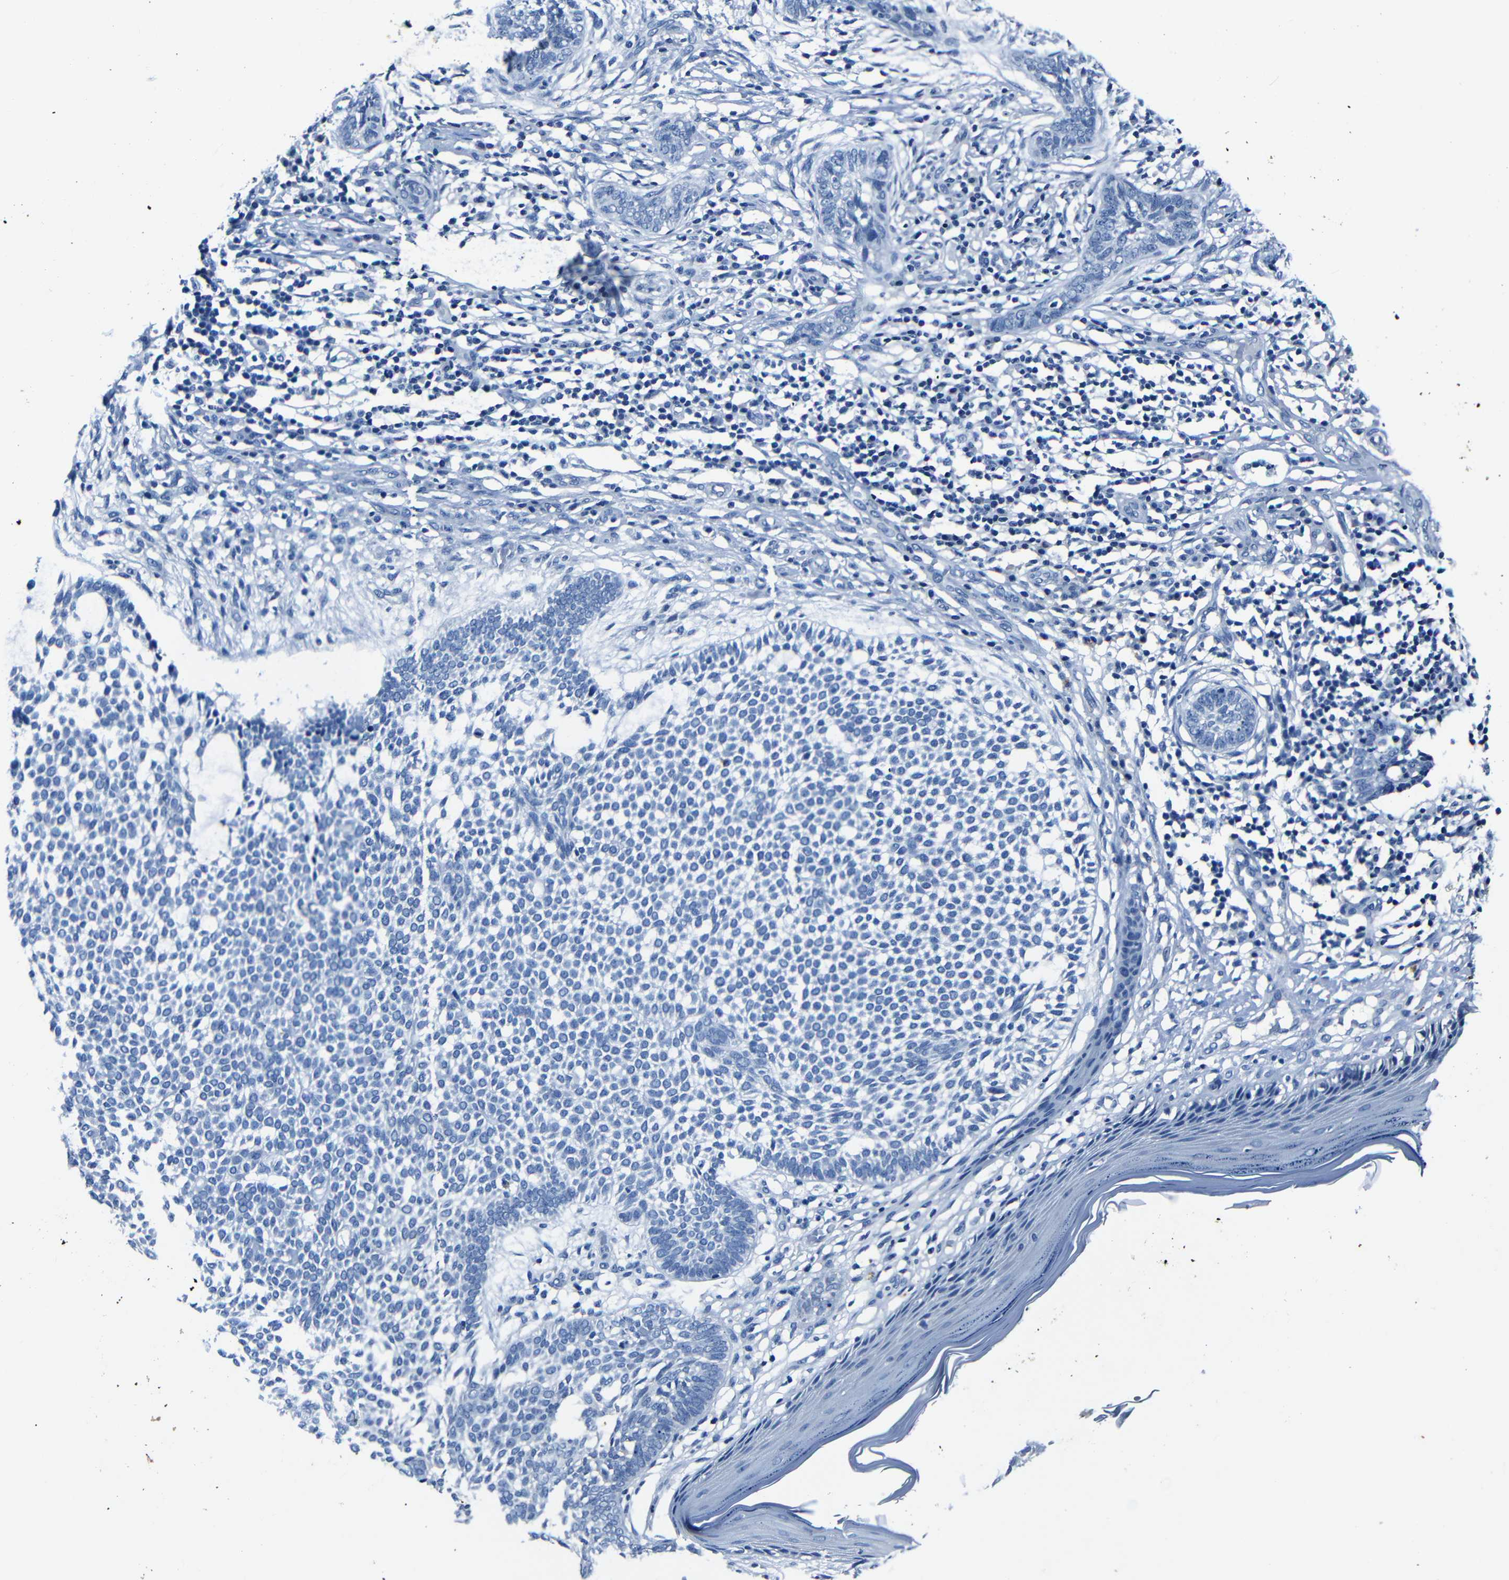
{"staining": {"intensity": "negative", "quantity": "none", "location": "none"}, "tissue": "skin cancer", "cell_type": "Tumor cells", "image_type": "cancer", "snomed": [{"axis": "morphology", "description": "Basal cell carcinoma"}, {"axis": "topography", "description": "Skin"}], "caption": "Tumor cells are negative for protein expression in human basal cell carcinoma (skin).", "gene": "NCMAP", "patient": {"sex": "male", "age": 87}}